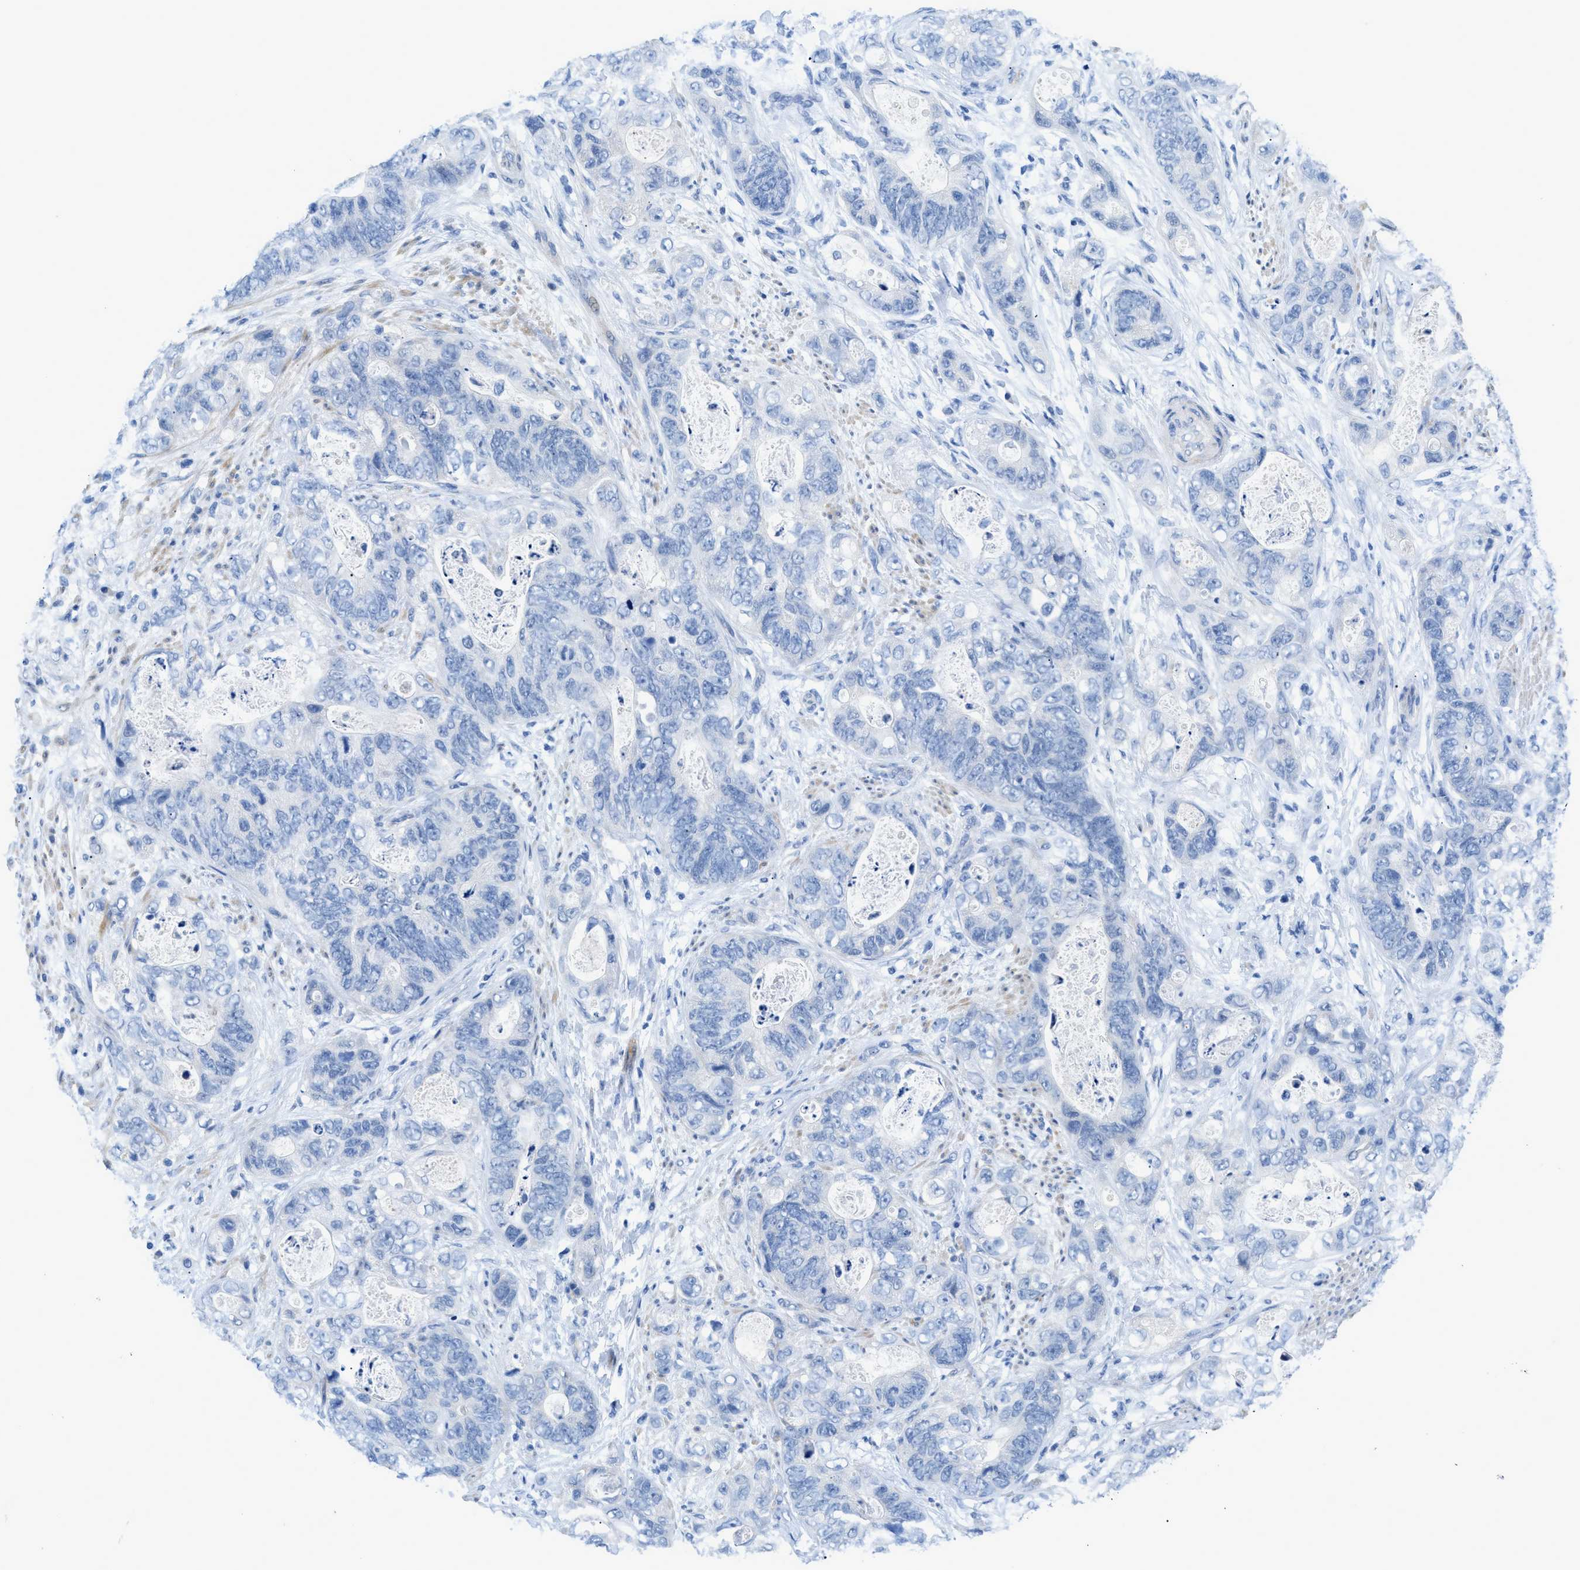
{"staining": {"intensity": "negative", "quantity": "none", "location": "none"}, "tissue": "stomach cancer", "cell_type": "Tumor cells", "image_type": "cancer", "snomed": [{"axis": "morphology", "description": "Adenocarcinoma, NOS"}, {"axis": "topography", "description": "Stomach"}], "caption": "Tumor cells show no significant protein staining in stomach cancer. (Brightfield microscopy of DAB (3,3'-diaminobenzidine) IHC at high magnification).", "gene": "SLC10A6", "patient": {"sex": "female", "age": 89}}